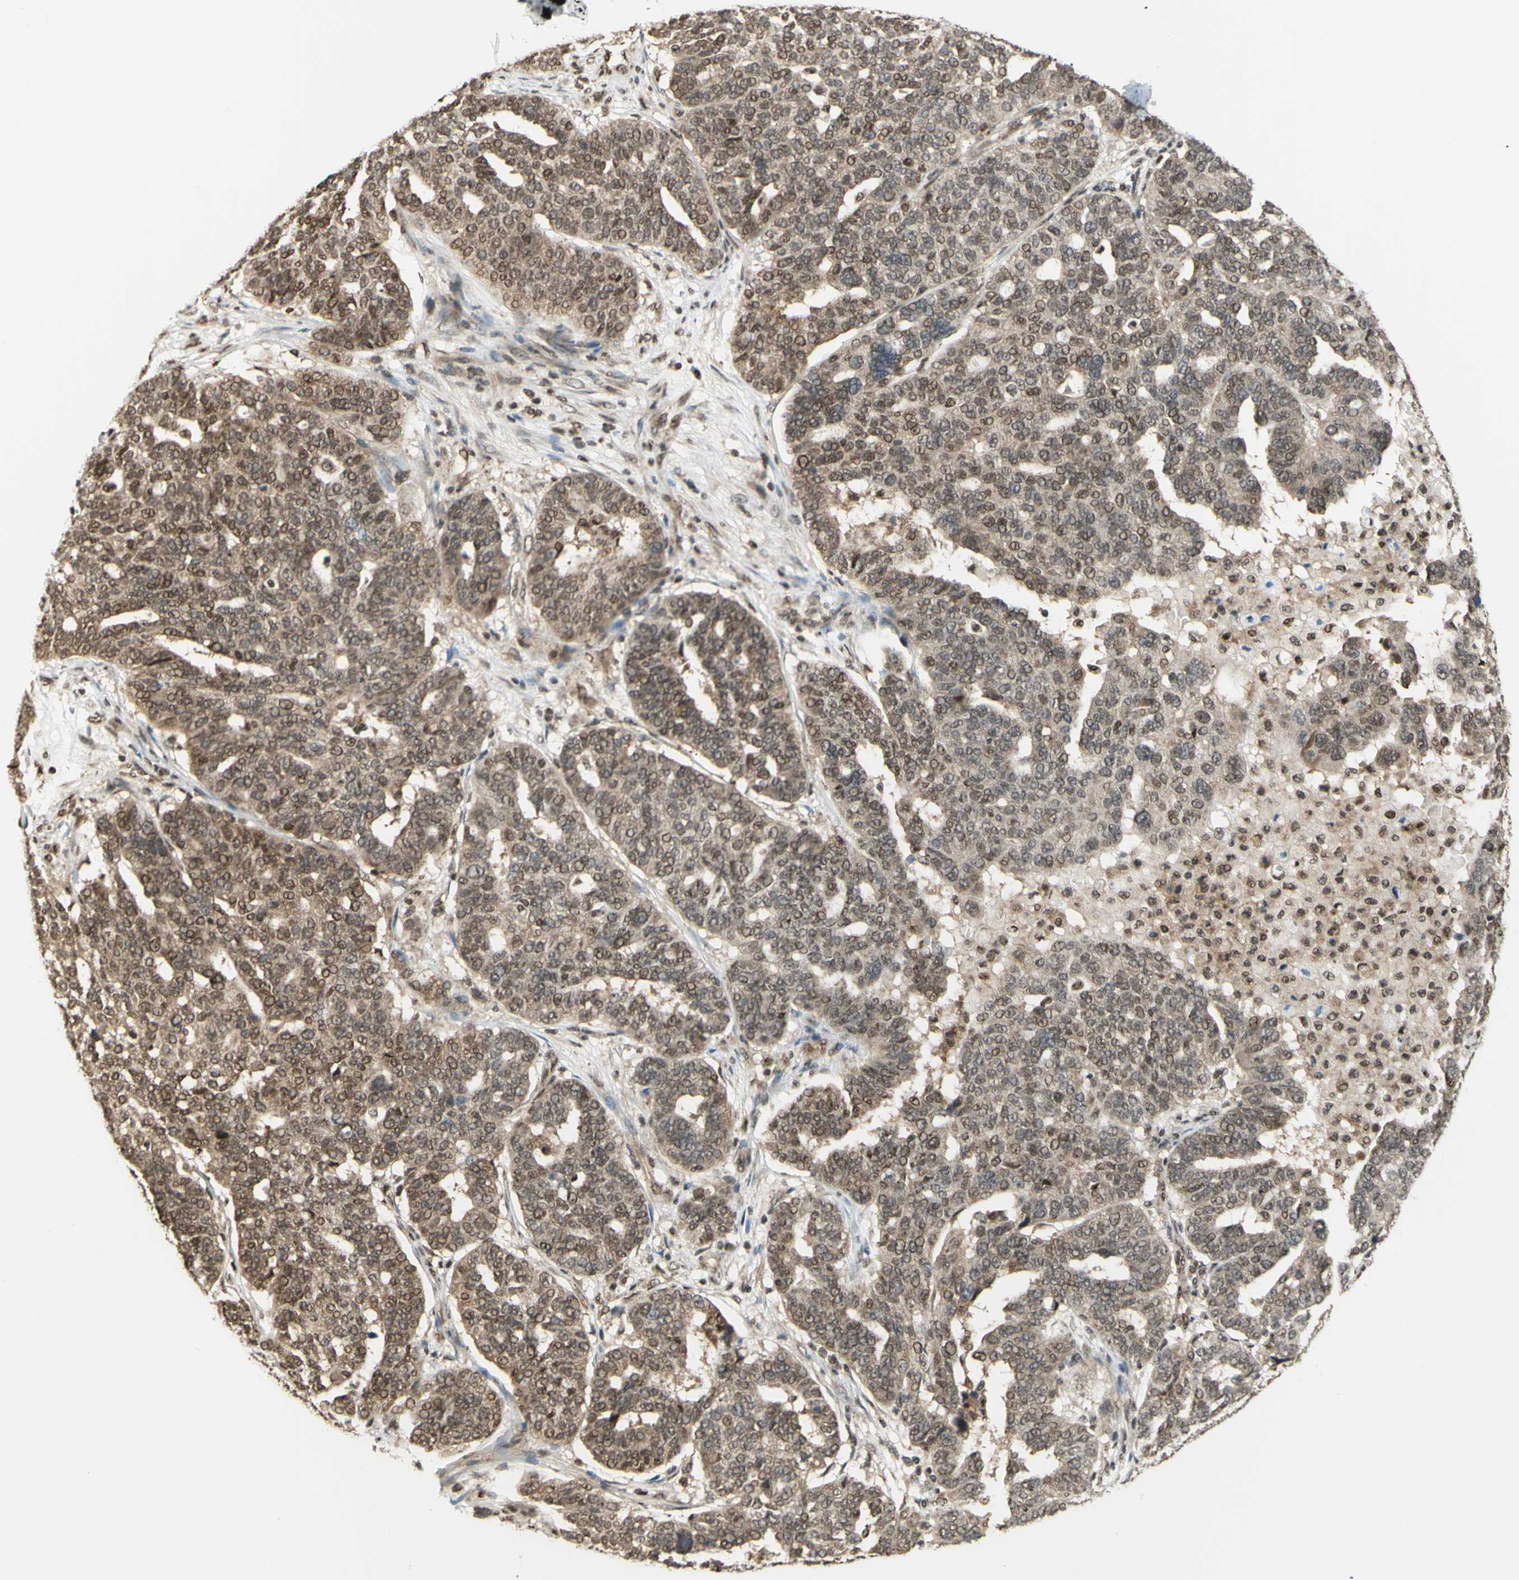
{"staining": {"intensity": "weak", "quantity": ">75%", "location": "cytoplasmic/membranous,nuclear"}, "tissue": "ovarian cancer", "cell_type": "Tumor cells", "image_type": "cancer", "snomed": [{"axis": "morphology", "description": "Cystadenocarcinoma, serous, NOS"}, {"axis": "topography", "description": "Ovary"}], "caption": "Weak cytoplasmic/membranous and nuclear positivity for a protein is seen in approximately >75% of tumor cells of serous cystadenocarcinoma (ovarian) using IHC.", "gene": "ZMYM6", "patient": {"sex": "female", "age": 59}}